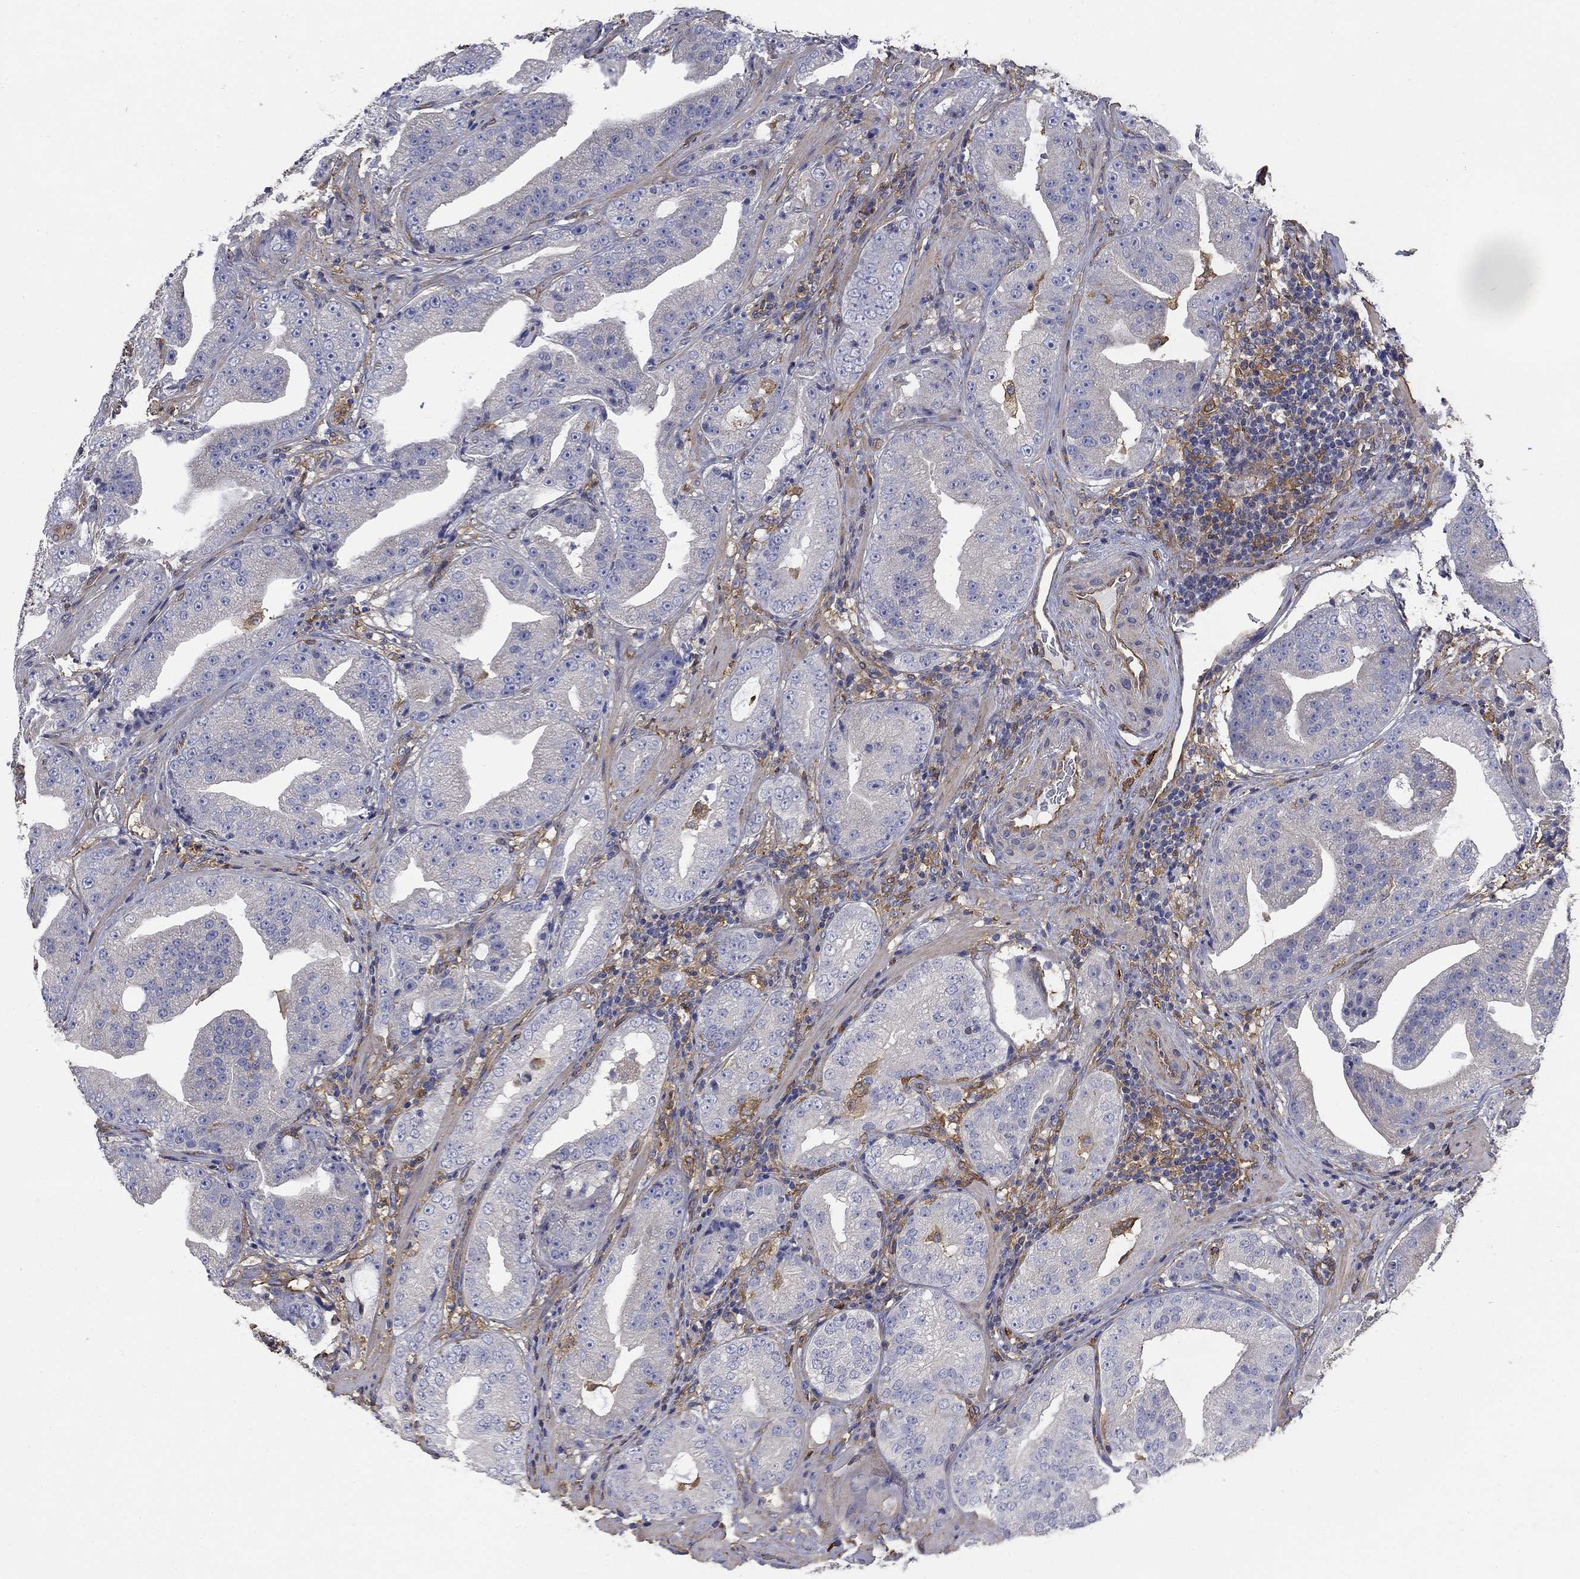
{"staining": {"intensity": "negative", "quantity": "none", "location": "none"}, "tissue": "prostate cancer", "cell_type": "Tumor cells", "image_type": "cancer", "snomed": [{"axis": "morphology", "description": "Adenocarcinoma, Low grade"}, {"axis": "topography", "description": "Prostate"}], "caption": "DAB immunohistochemical staining of human prostate cancer shows no significant positivity in tumor cells. Nuclei are stained in blue.", "gene": "DPYSL2", "patient": {"sex": "male", "age": 62}}